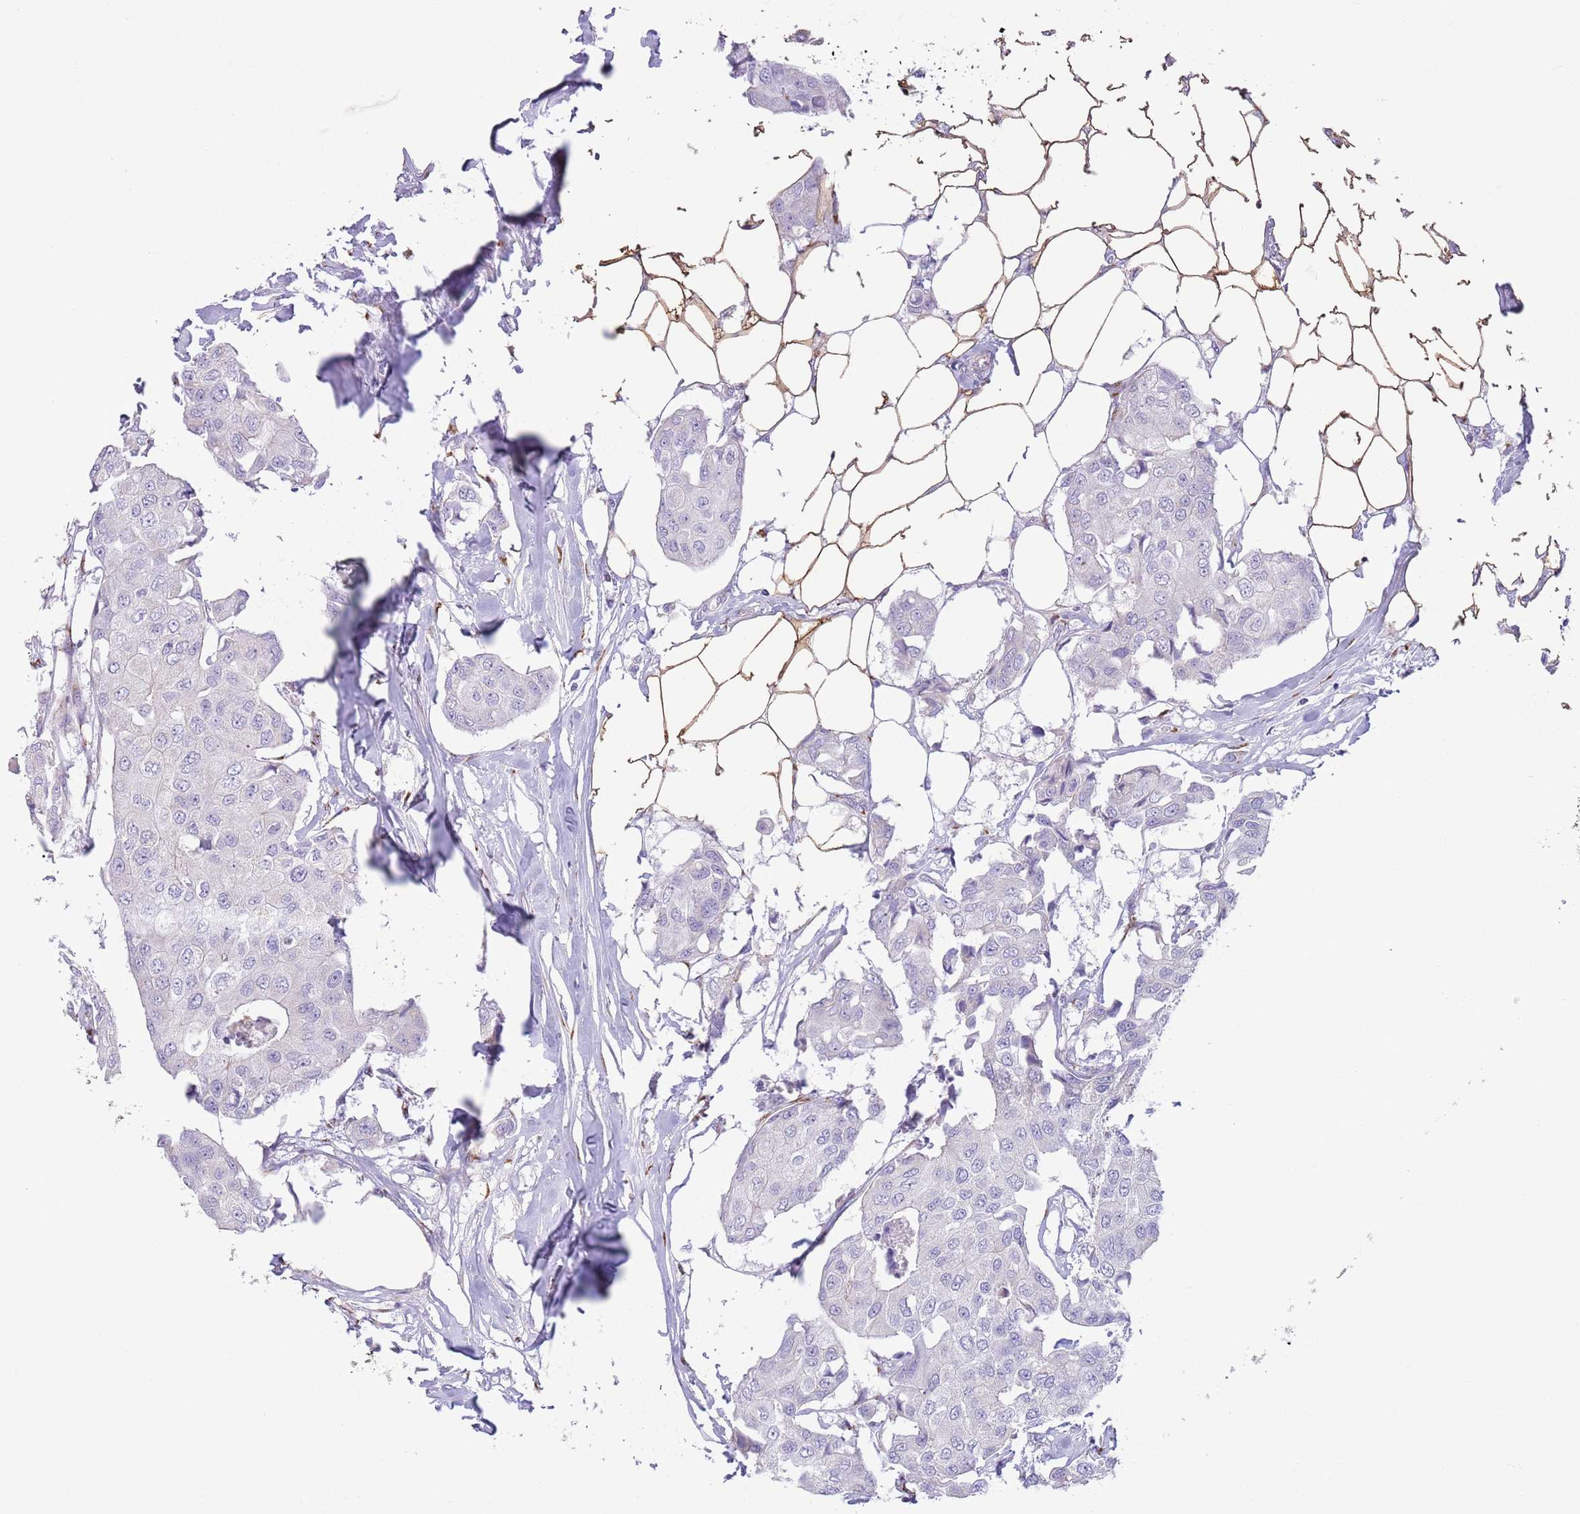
{"staining": {"intensity": "negative", "quantity": "none", "location": "none"}, "tissue": "breast cancer", "cell_type": "Tumor cells", "image_type": "cancer", "snomed": [{"axis": "morphology", "description": "Duct carcinoma"}, {"axis": "topography", "description": "Breast"}, {"axis": "topography", "description": "Lymph node"}], "caption": "Immunohistochemistry micrograph of invasive ductal carcinoma (breast) stained for a protein (brown), which shows no staining in tumor cells. (DAB (3,3'-diaminobenzidine) immunohistochemistry with hematoxylin counter stain).", "gene": "C20orf96", "patient": {"sex": "female", "age": 80}}